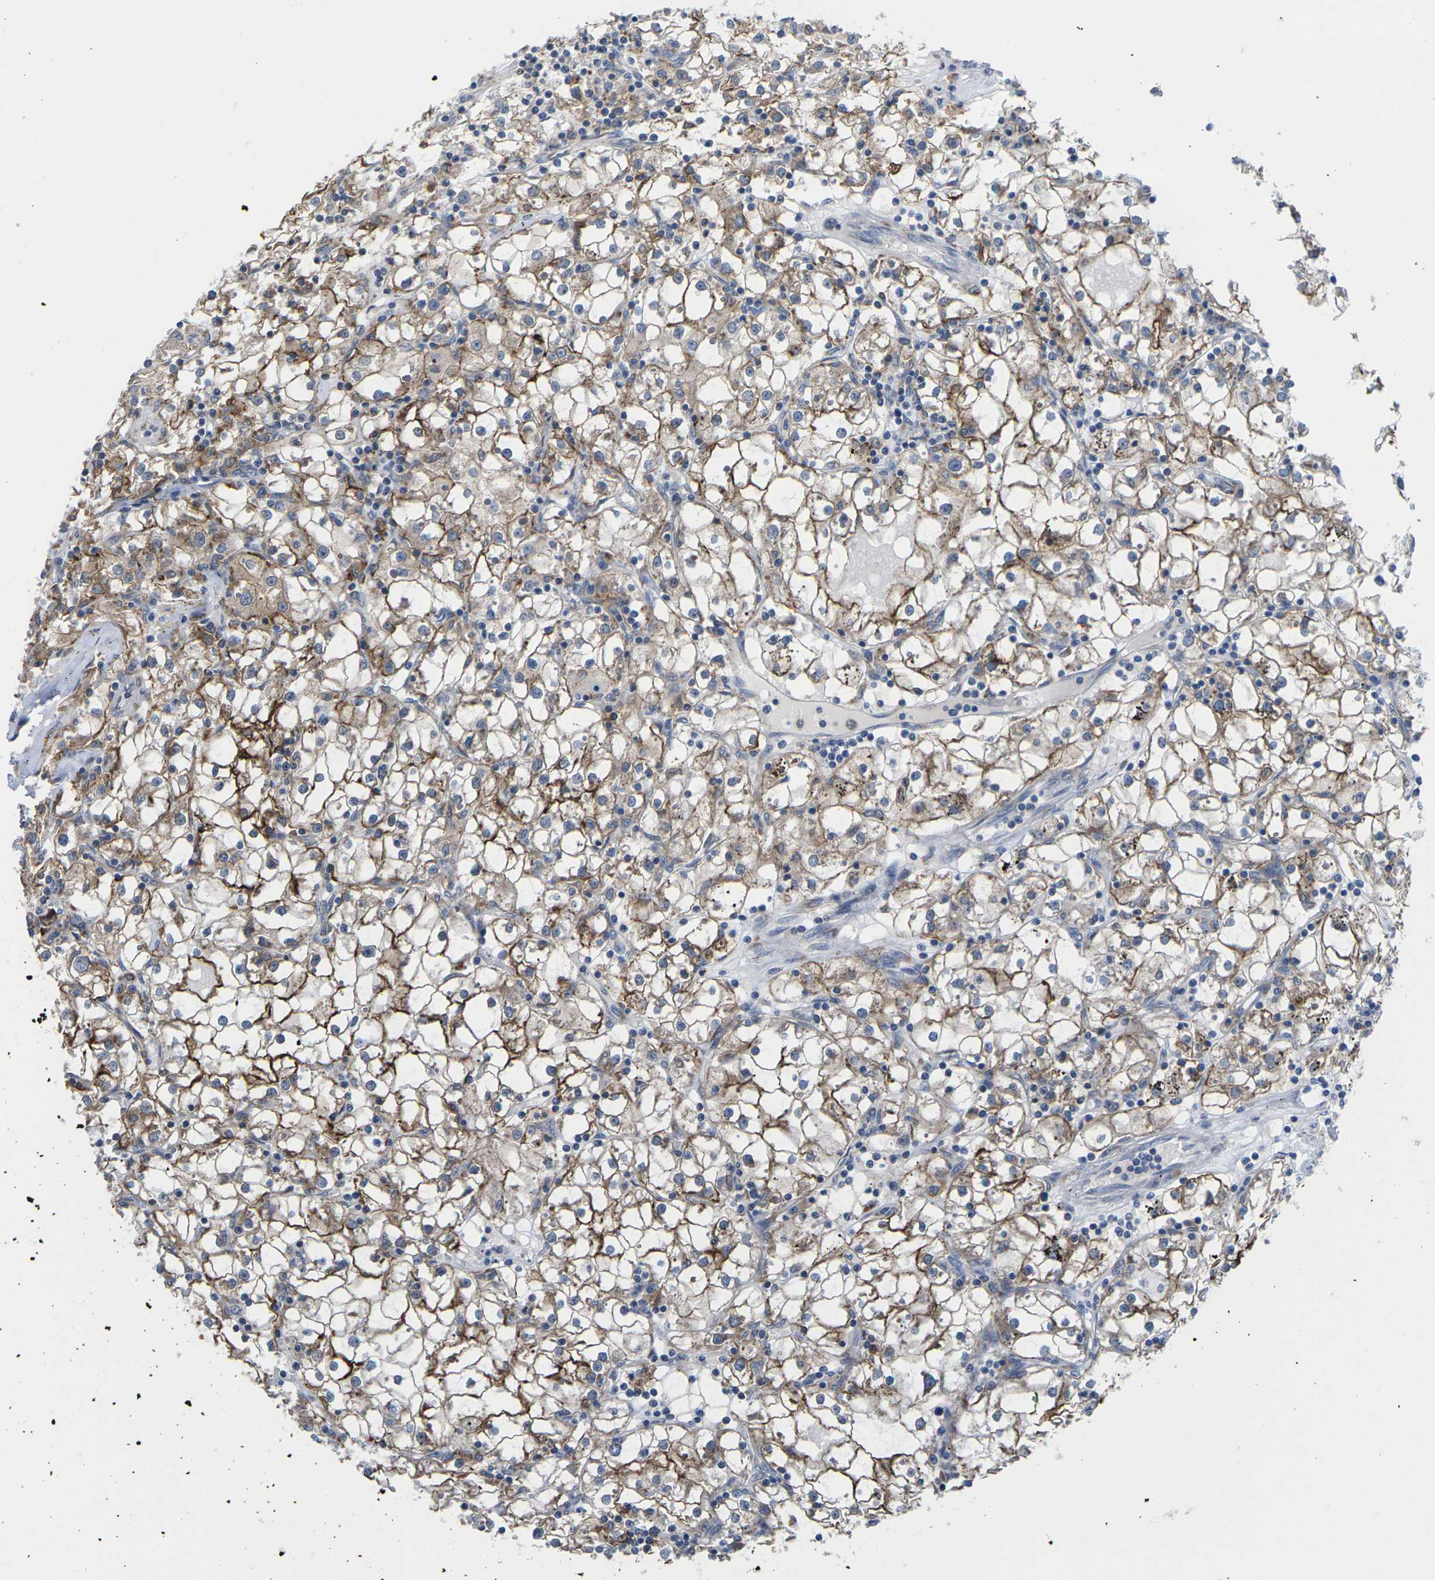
{"staining": {"intensity": "moderate", "quantity": ">75%", "location": "cytoplasmic/membranous"}, "tissue": "renal cancer", "cell_type": "Tumor cells", "image_type": "cancer", "snomed": [{"axis": "morphology", "description": "Adenocarcinoma, NOS"}, {"axis": "topography", "description": "Kidney"}], "caption": "This histopathology image shows immunohistochemistry staining of renal cancer (adenocarcinoma), with medium moderate cytoplasmic/membranous positivity in about >75% of tumor cells.", "gene": "PDZK1IP1", "patient": {"sex": "male", "age": 56}}